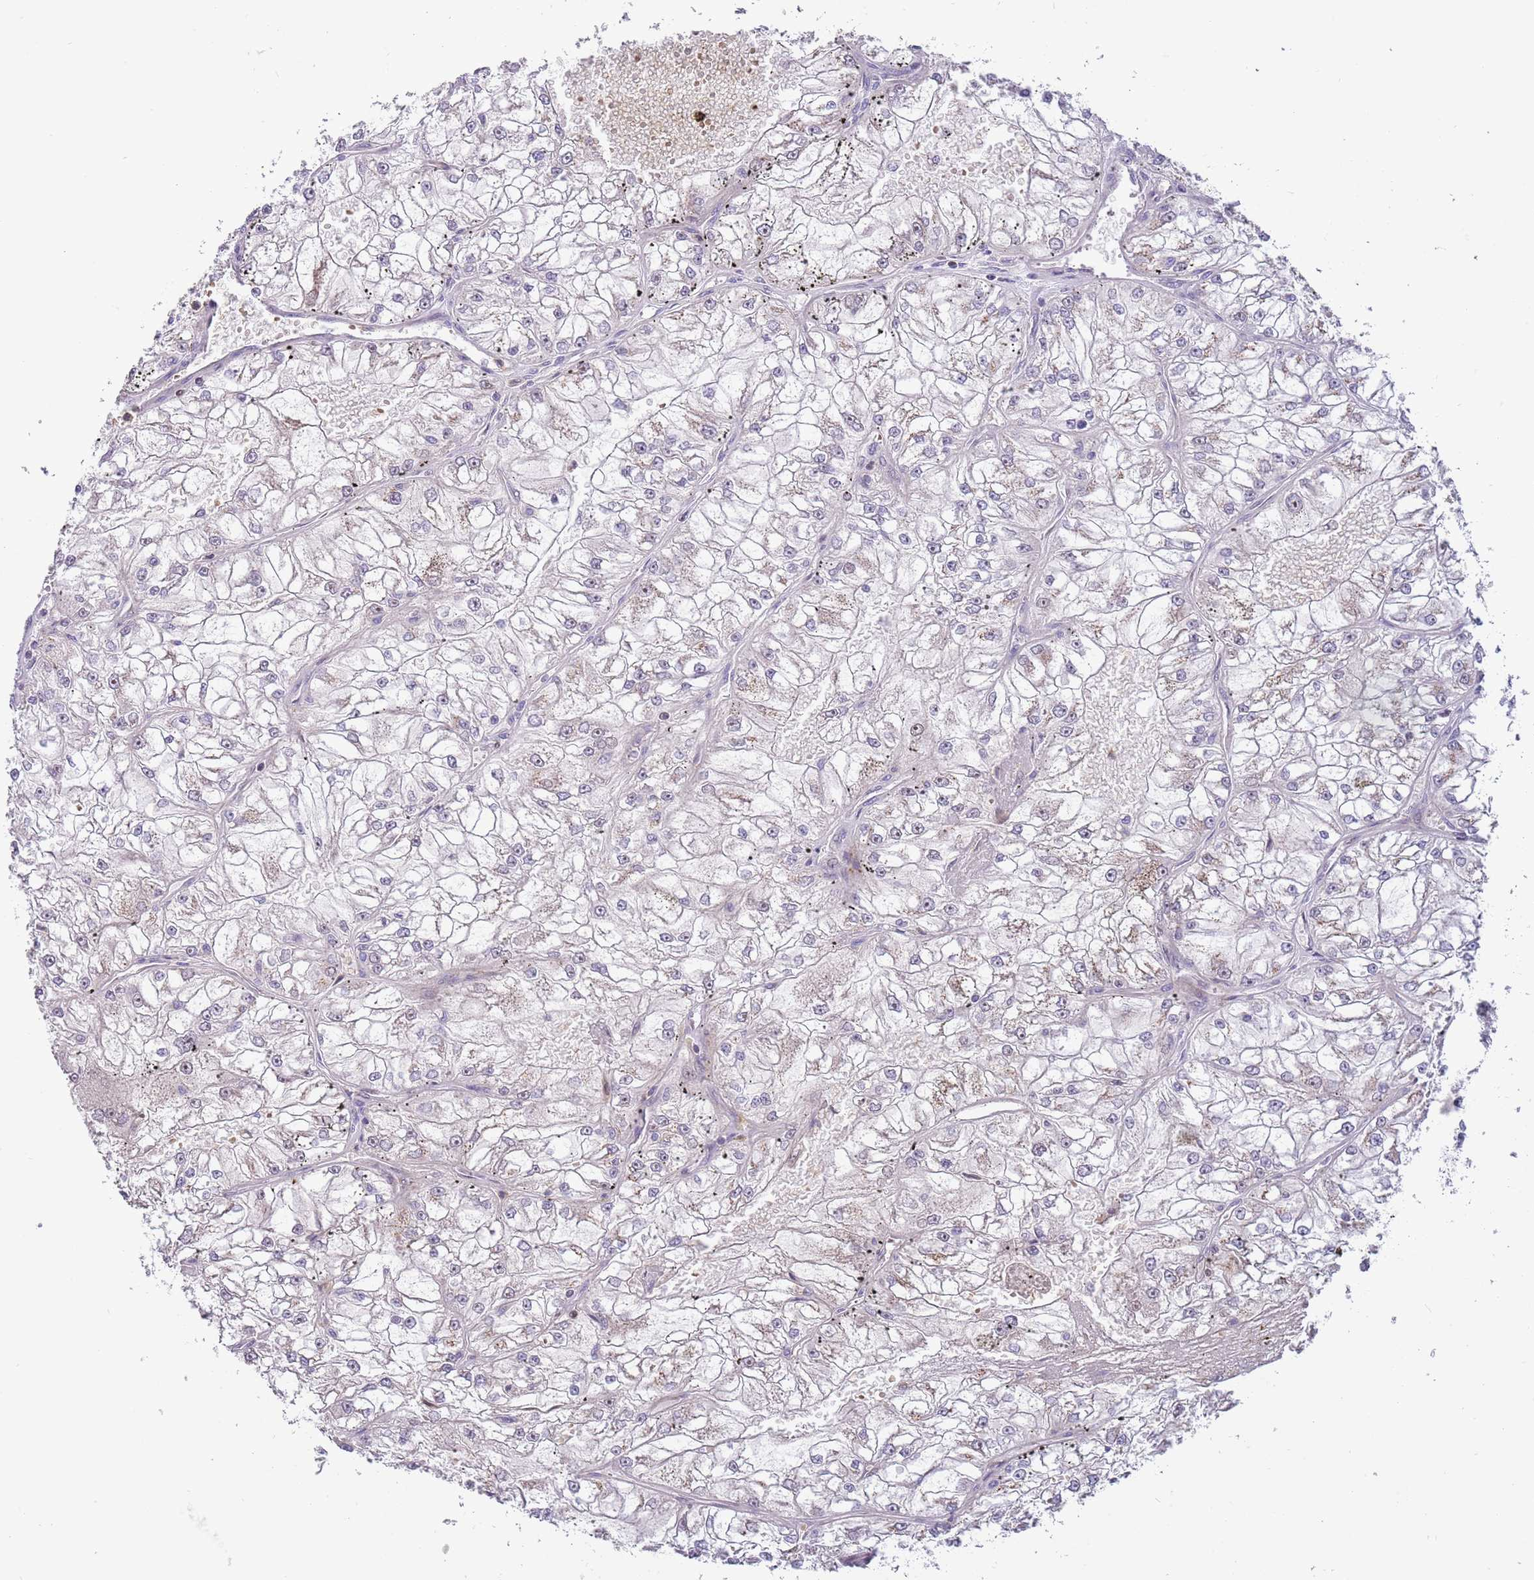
{"staining": {"intensity": "negative", "quantity": "none", "location": "none"}, "tissue": "renal cancer", "cell_type": "Tumor cells", "image_type": "cancer", "snomed": [{"axis": "morphology", "description": "Adenocarcinoma, NOS"}, {"axis": "topography", "description": "Kidney"}], "caption": "The histopathology image reveals no staining of tumor cells in renal cancer (adenocarcinoma).", "gene": "ITGB6", "patient": {"sex": "female", "age": 72}}